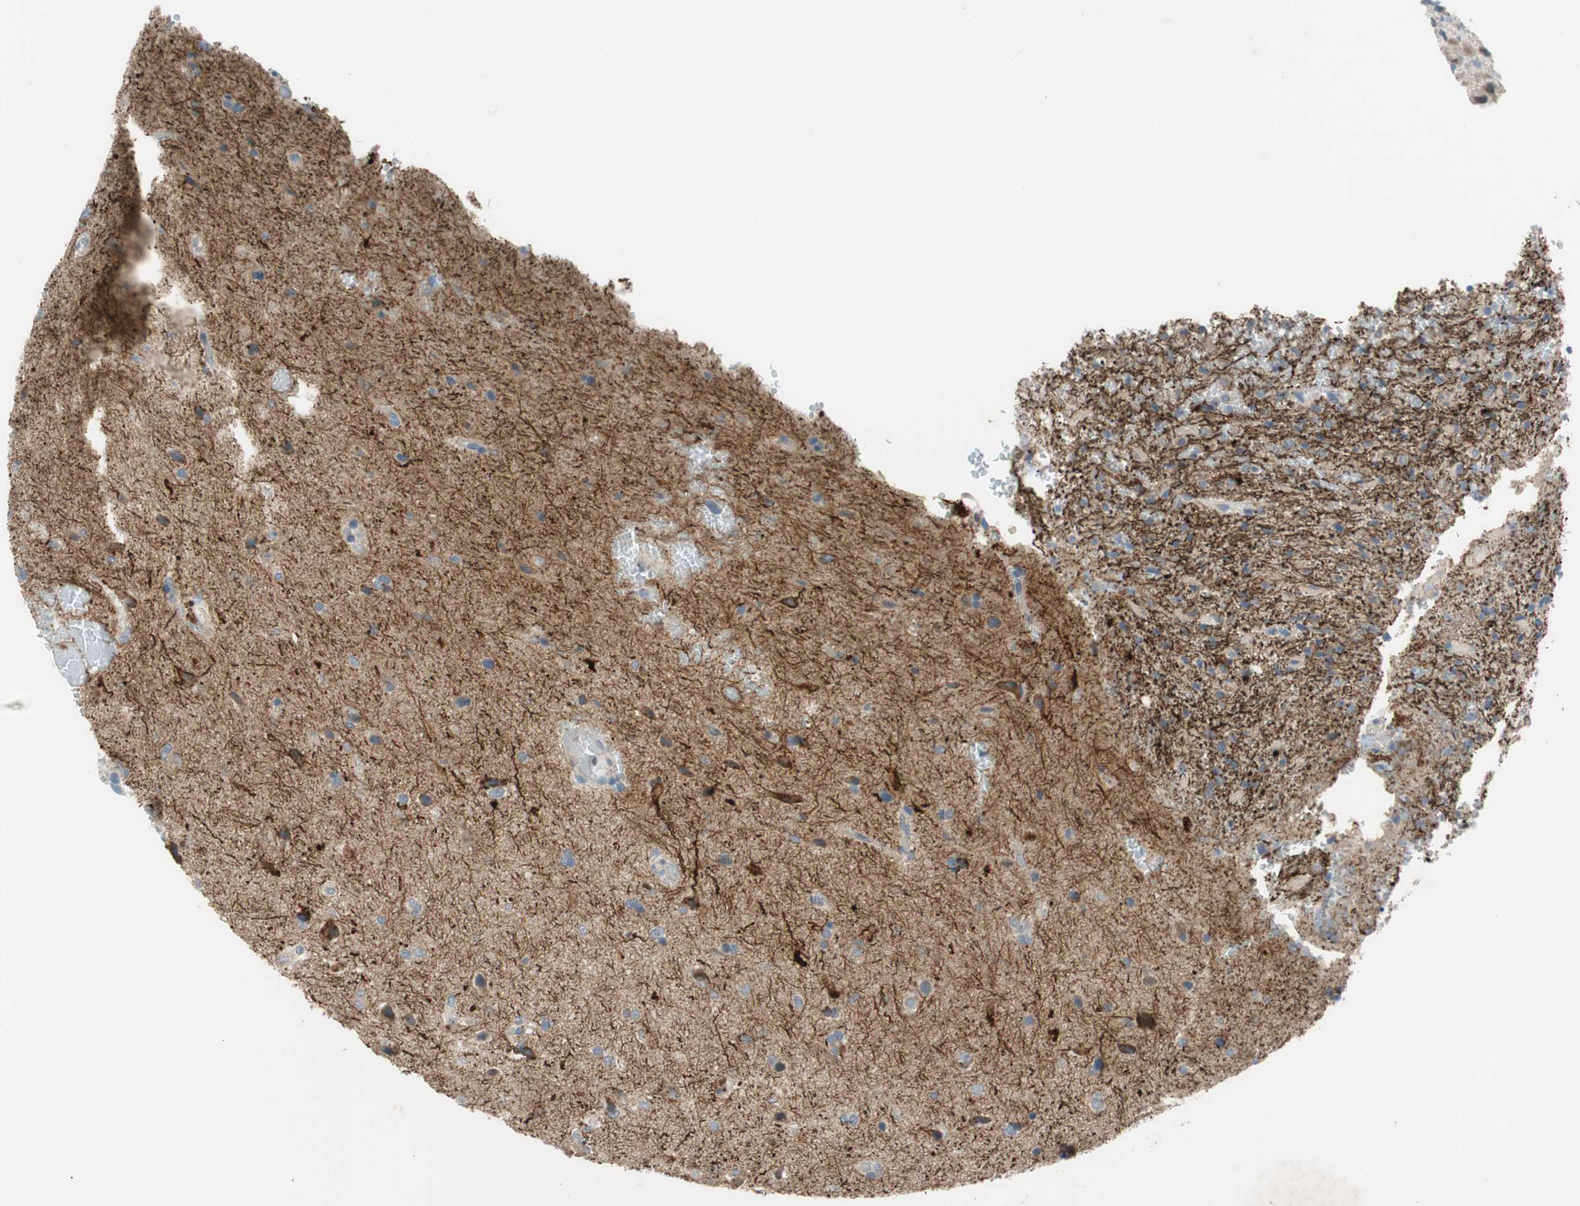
{"staining": {"intensity": "negative", "quantity": "none", "location": "none"}, "tissue": "glioma", "cell_type": "Tumor cells", "image_type": "cancer", "snomed": [{"axis": "morphology", "description": "Glioma, malignant, High grade"}, {"axis": "topography", "description": "Brain"}], "caption": "Glioma stained for a protein using immunohistochemistry (IHC) shows no staining tumor cells.", "gene": "PRRG4", "patient": {"sex": "male", "age": 71}}